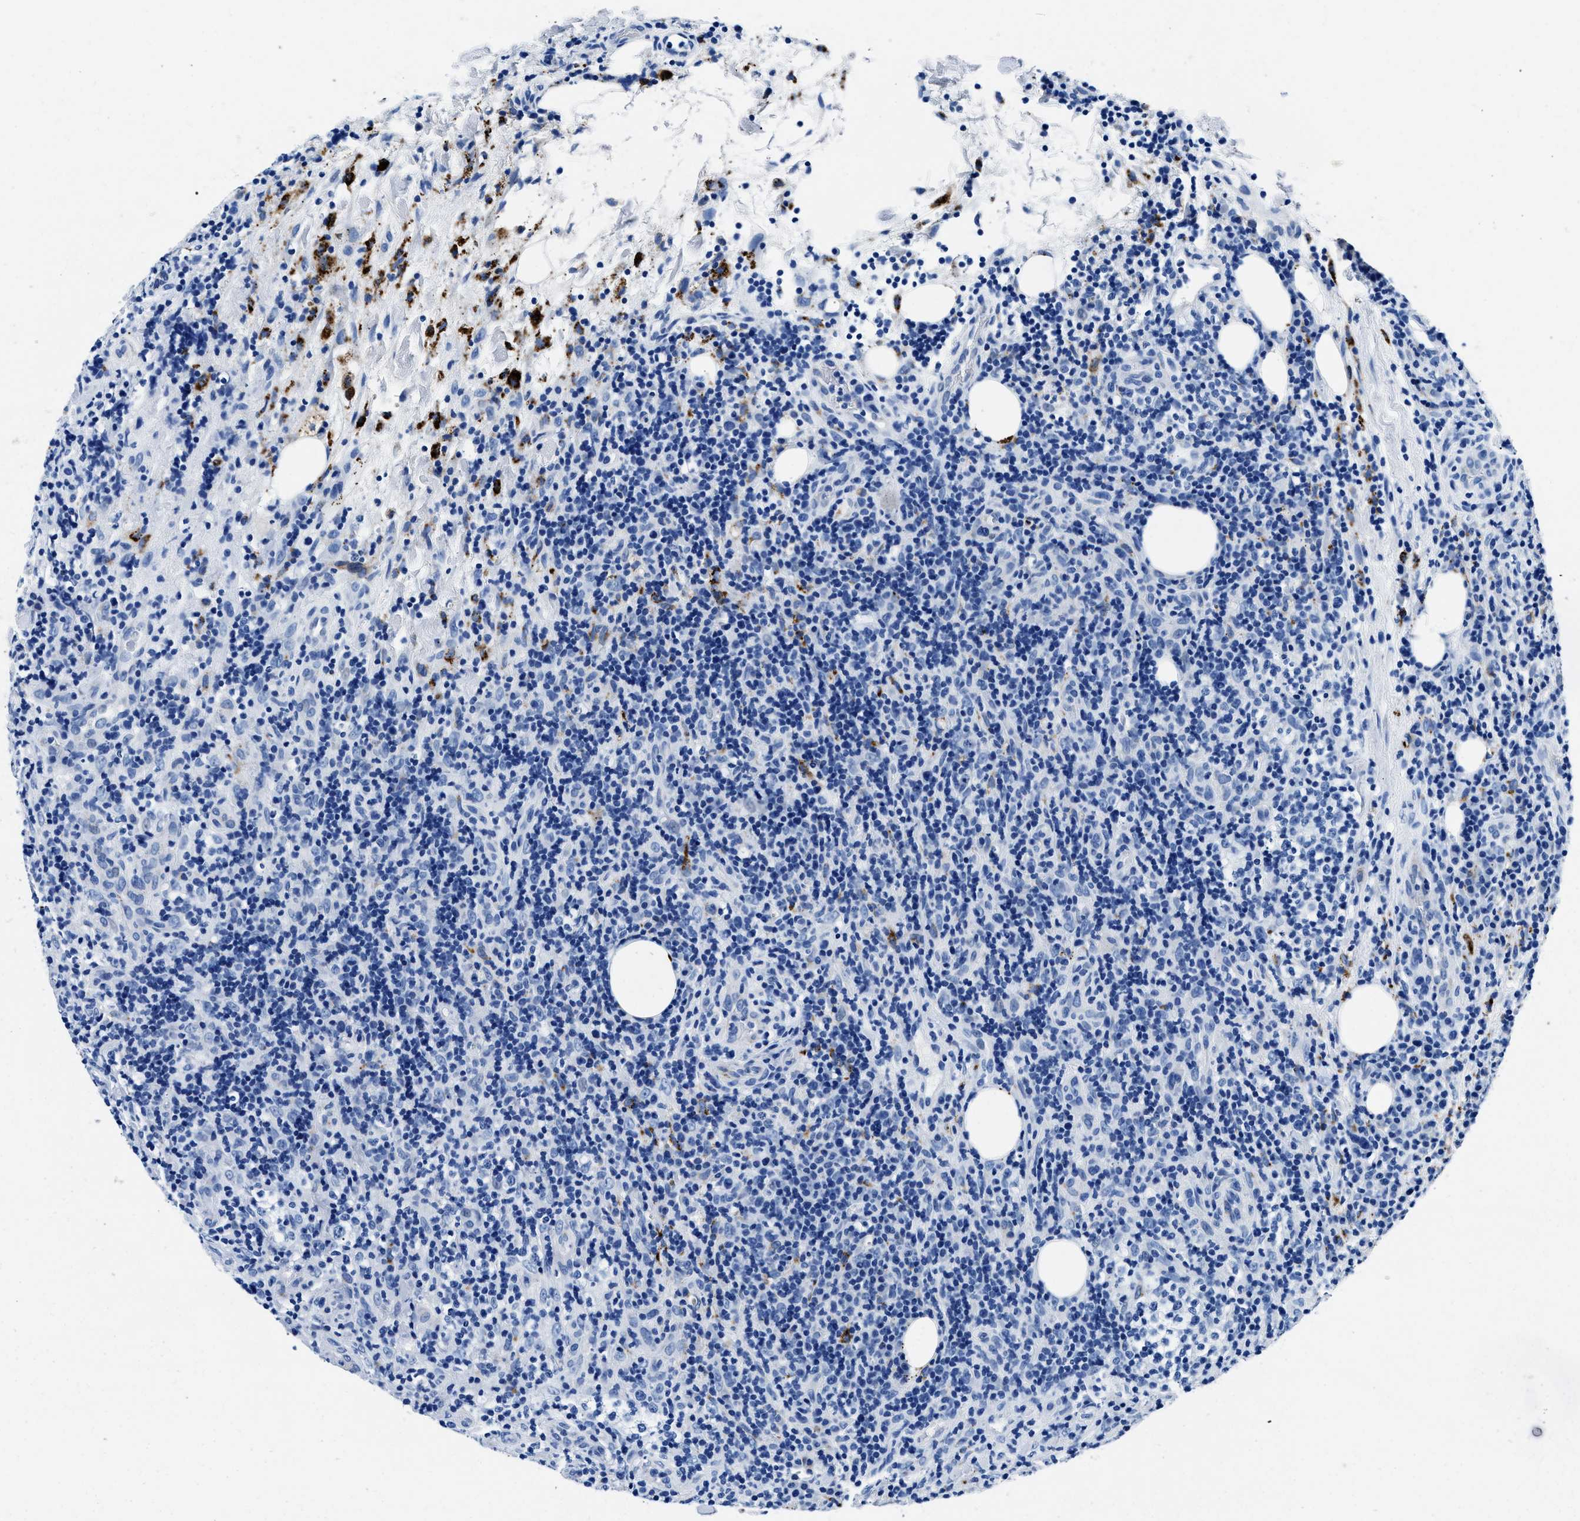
{"staining": {"intensity": "negative", "quantity": "none", "location": "none"}, "tissue": "lymphoma", "cell_type": "Tumor cells", "image_type": "cancer", "snomed": [{"axis": "morphology", "description": "Malignant lymphoma, non-Hodgkin's type, High grade"}, {"axis": "topography", "description": "Lymph node"}], "caption": "High power microscopy micrograph of an immunohistochemistry (IHC) histopathology image of lymphoma, revealing no significant positivity in tumor cells.", "gene": "OR14K1", "patient": {"sex": "female", "age": 76}}